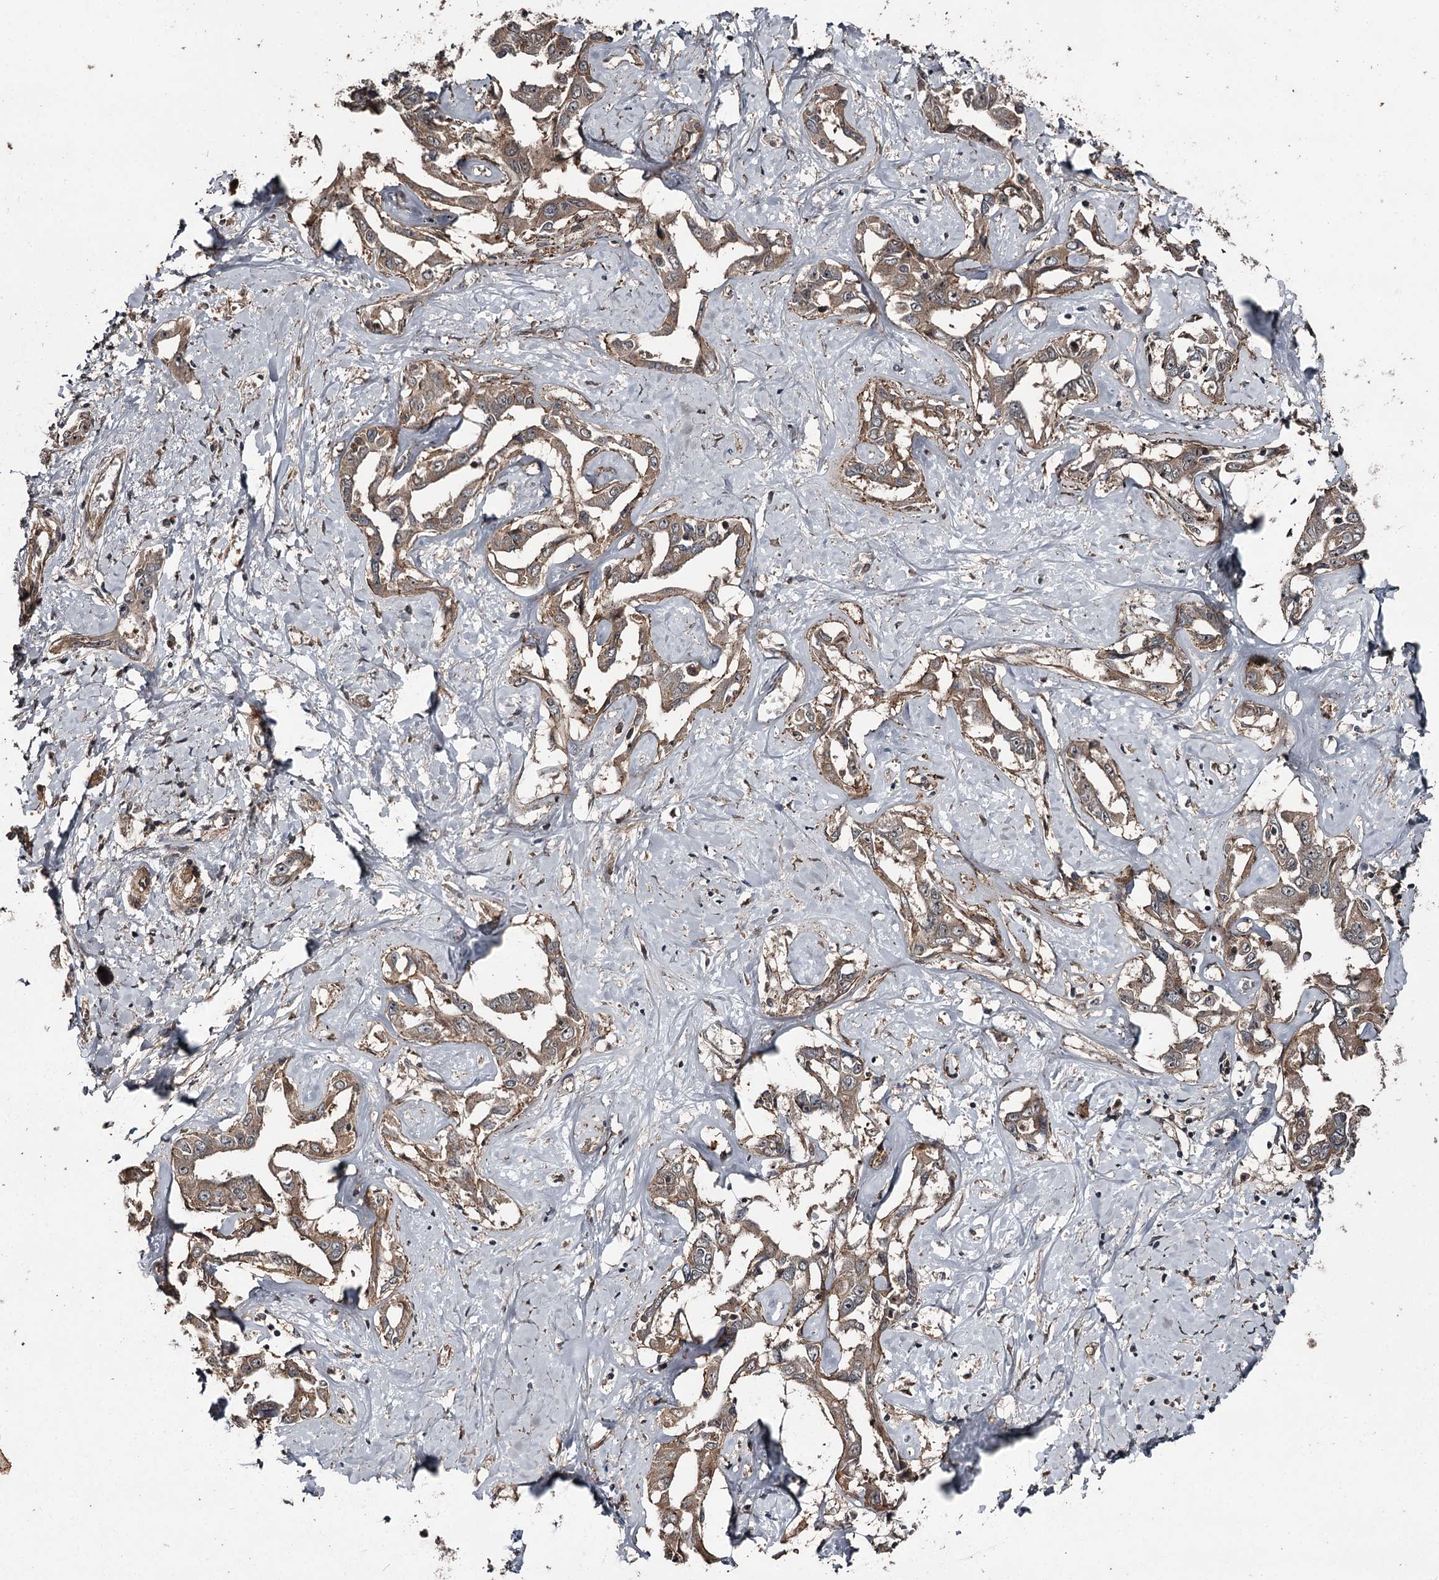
{"staining": {"intensity": "moderate", "quantity": ">75%", "location": "cytoplasmic/membranous"}, "tissue": "liver cancer", "cell_type": "Tumor cells", "image_type": "cancer", "snomed": [{"axis": "morphology", "description": "Cholangiocarcinoma"}, {"axis": "topography", "description": "Liver"}], "caption": "Protein staining of cholangiocarcinoma (liver) tissue demonstrates moderate cytoplasmic/membranous staining in approximately >75% of tumor cells. (DAB (3,3'-diaminobenzidine) = brown stain, brightfield microscopy at high magnification).", "gene": "RAB21", "patient": {"sex": "male", "age": 59}}